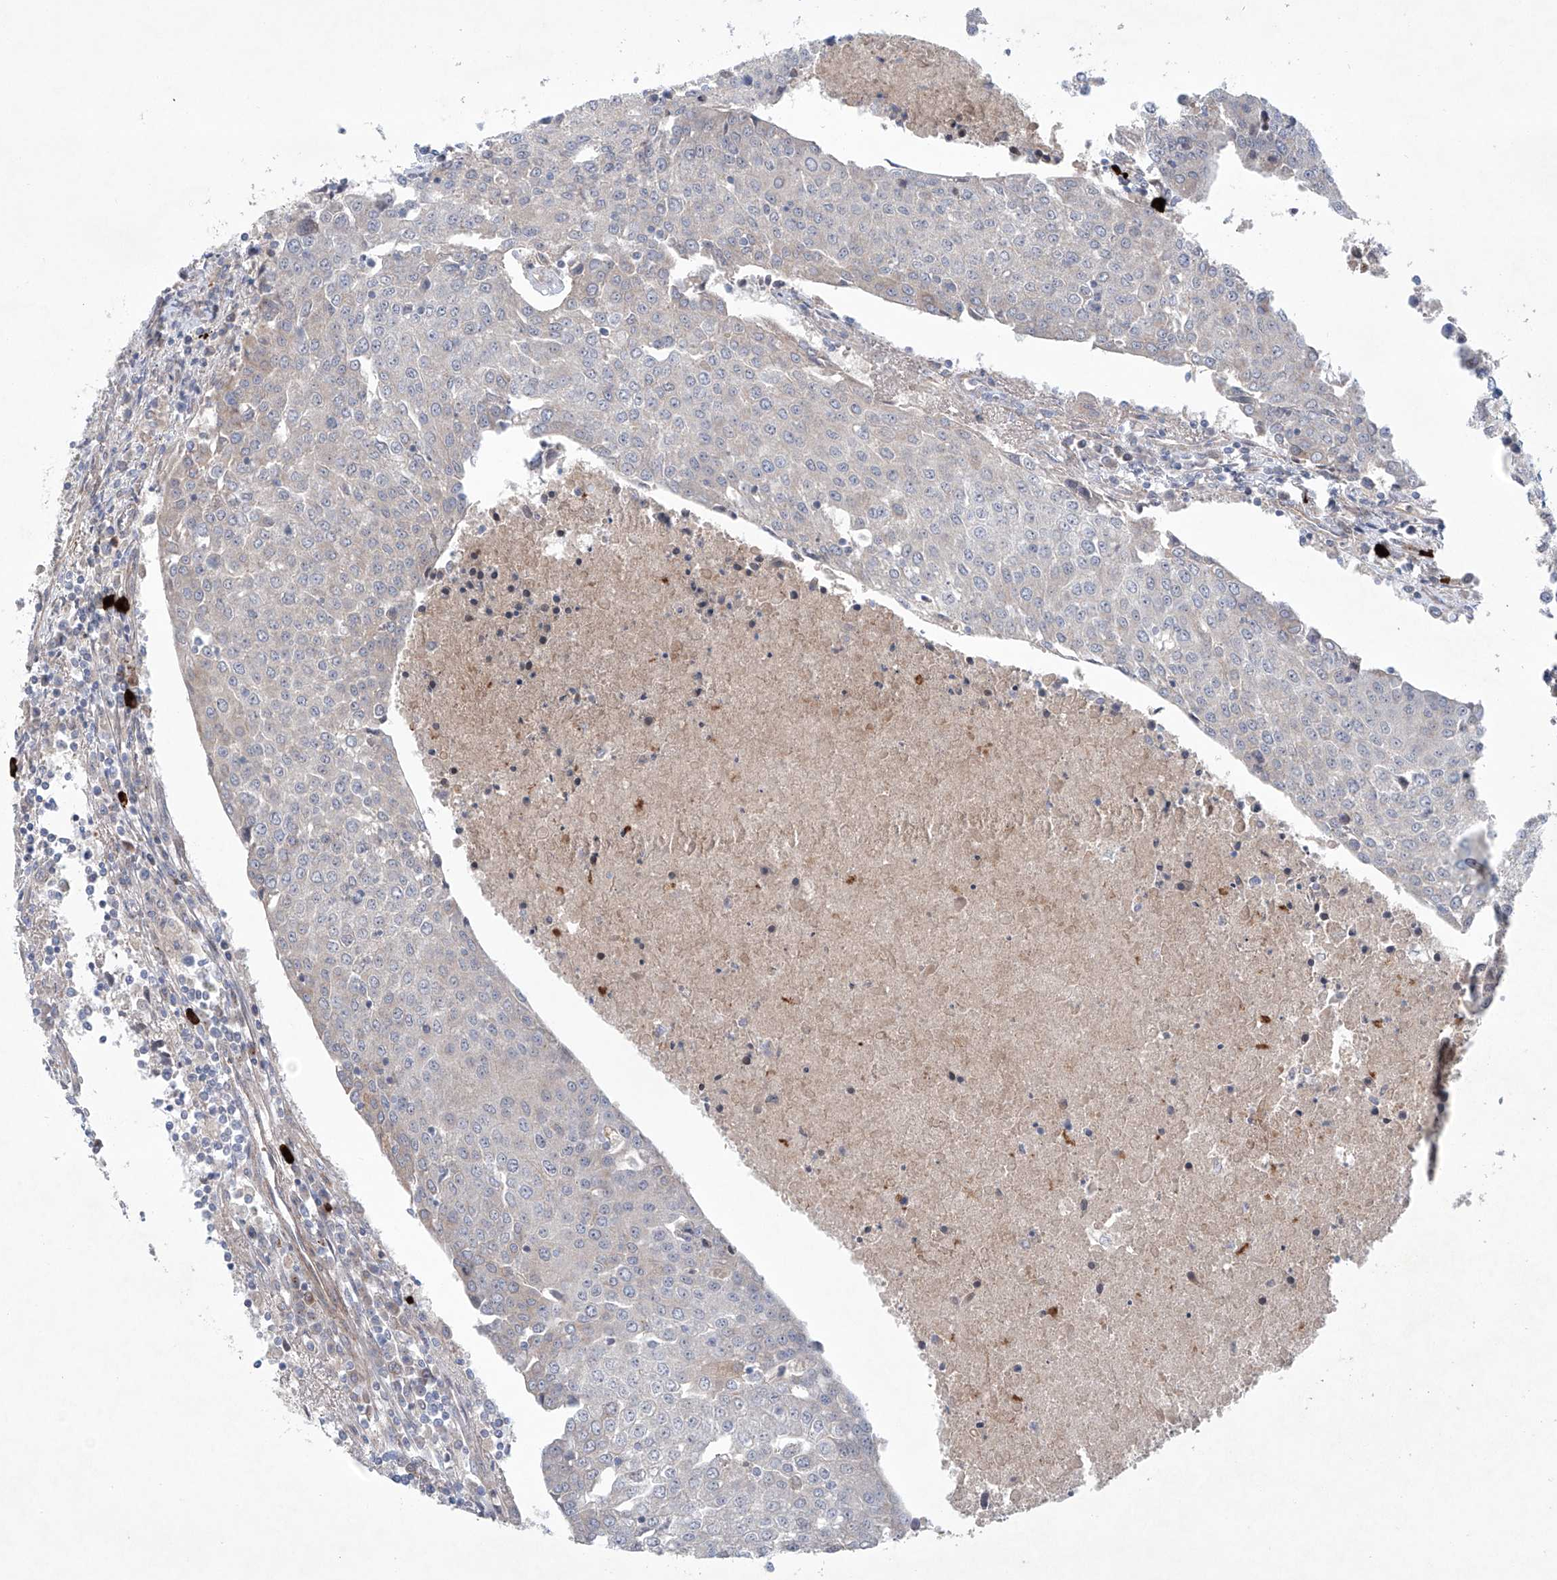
{"staining": {"intensity": "negative", "quantity": "none", "location": "none"}, "tissue": "urothelial cancer", "cell_type": "Tumor cells", "image_type": "cancer", "snomed": [{"axis": "morphology", "description": "Urothelial carcinoma, High grade"}, {"axis": "topography", "description": "Urinary bladder"}], "caption": "Immunohistochemistry (IHC) histopathology image of neoplastic tissue: human urothelial cancer stained with DAB demonstrates no significant protein positivity in tumor cells.", "gene": "KLC4", "patient": {"sex": "female", "age": 85}}